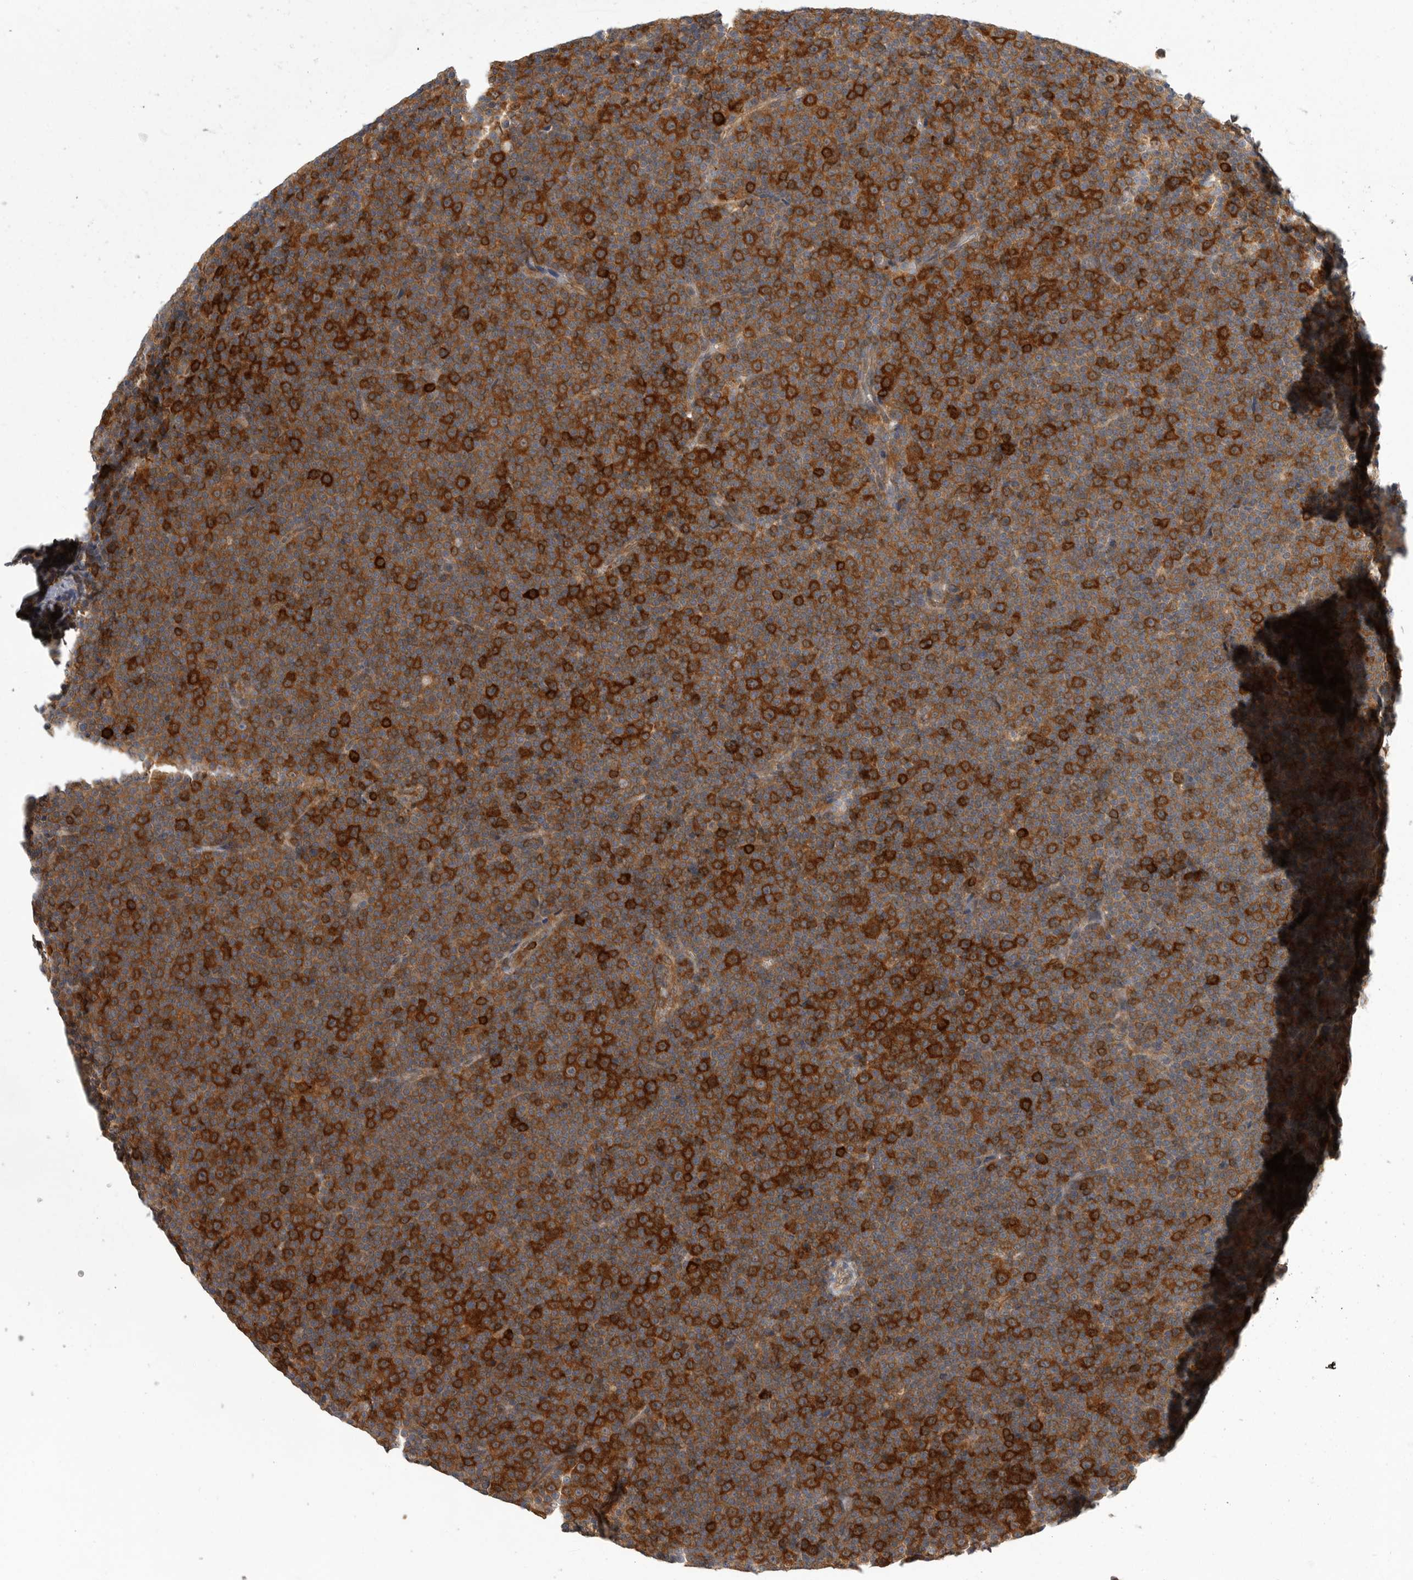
{"staining": {"intensity": "strong", "quantity": ">75%", "location": "cytoplasmic/membranous"}, "tissue": "lymphoma", "cell_type": "Tumor cells", "image_type": "cancer", "snomed": [{"axis": "morphology", "description": "Malignant lymphoma, non-Hodgkin's type, Low grade"}, {"axis": "topography", "description": "Lymph node"}], "caption": "Tumor cells reveal high levels of strong cytoplasmic/membranous staining in about >75% of cells in lymphoma. The protein is shown in brown color, while the nuclei are stained blue.", "gene": "CACYBP", "patient": {"sex": "female", "age": 67}}